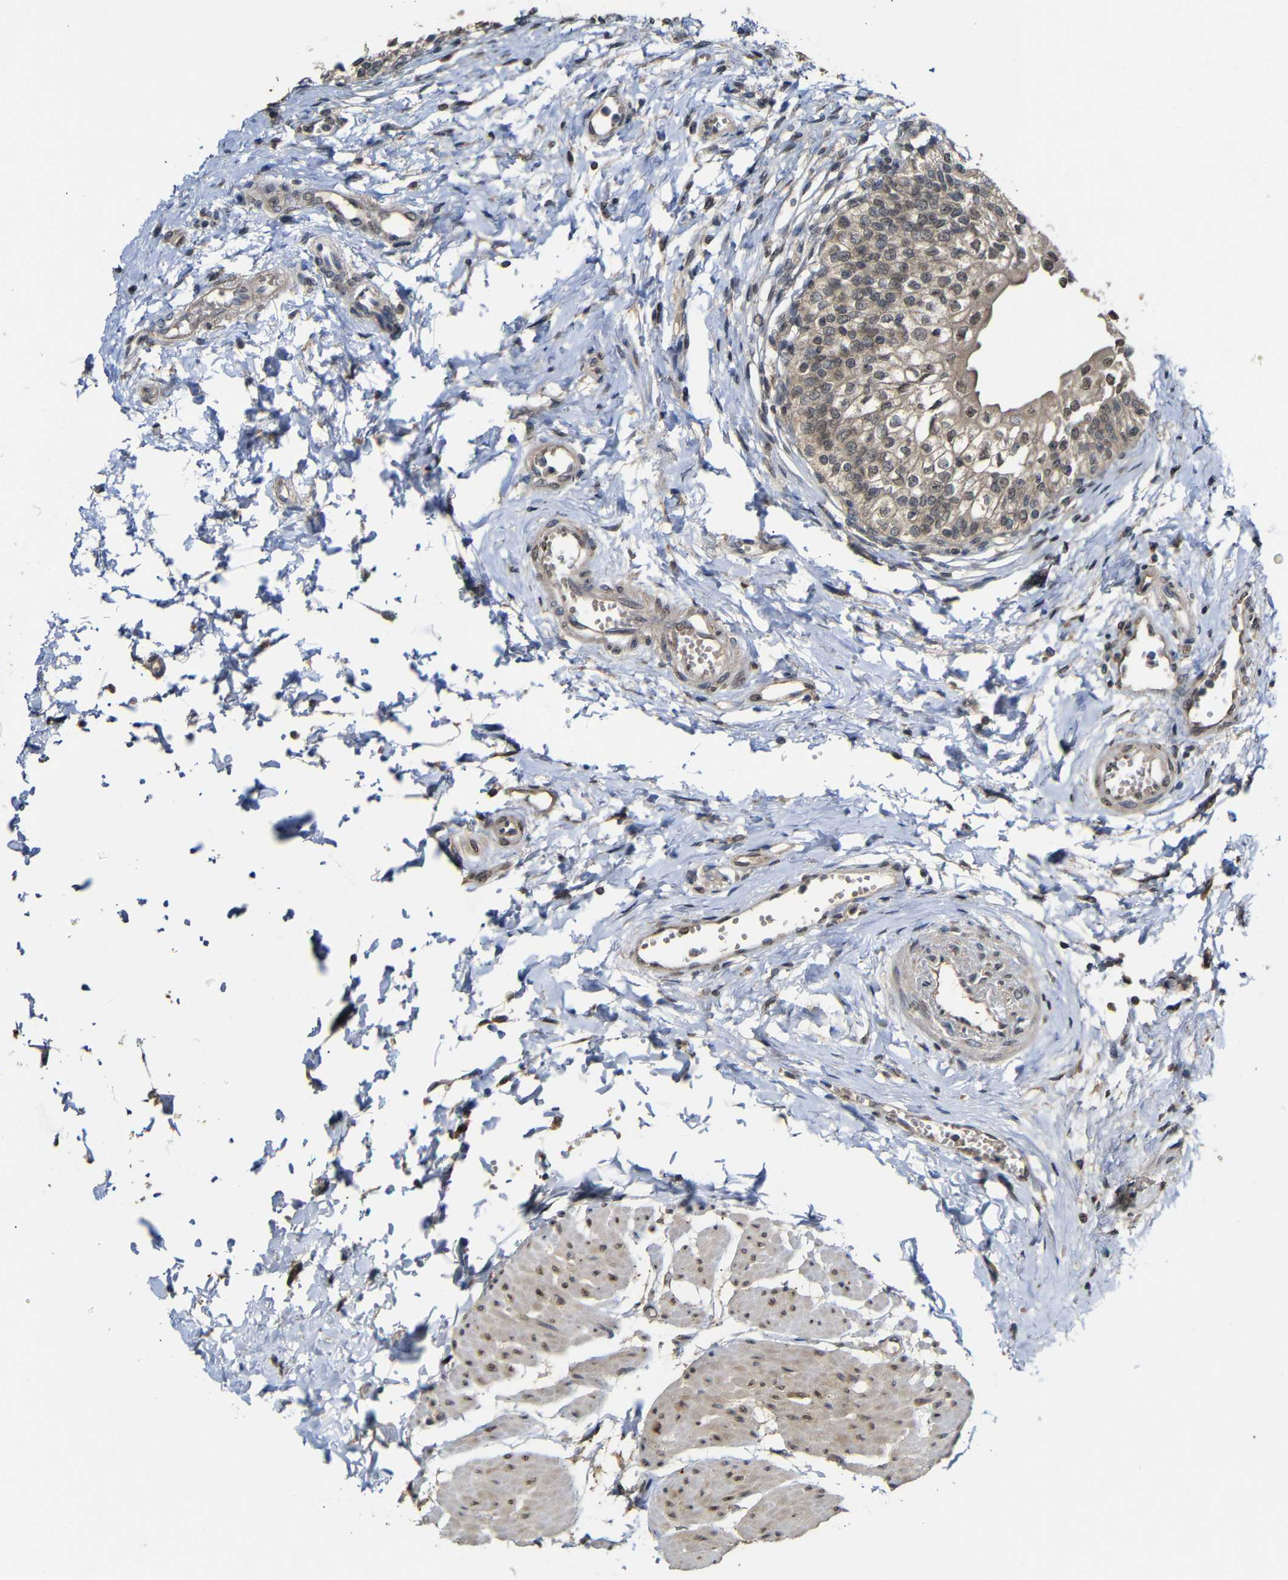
{"staining": {"intensity": "moderate", "quantity": ">75%", "location": "cytoplasmic/membranous"}, "tissue": "urinary bladder", "cell_type": "Urothelial cells", "image_type": "normal", "snomed": [{"axis": "morphology", "description": "Normal tissue, NOS"}, {"axis": "topography", "description": "Urinary bladder"}], "caption": "An immunohistochemistry image of benign tissue is shown. Protein staining in brown labels moderate cytoplasmic/membranous positivity in urinary bladder within urothelial cells.", "gene": "ATG12", "patient": {"sex": "male", "age": 55}}